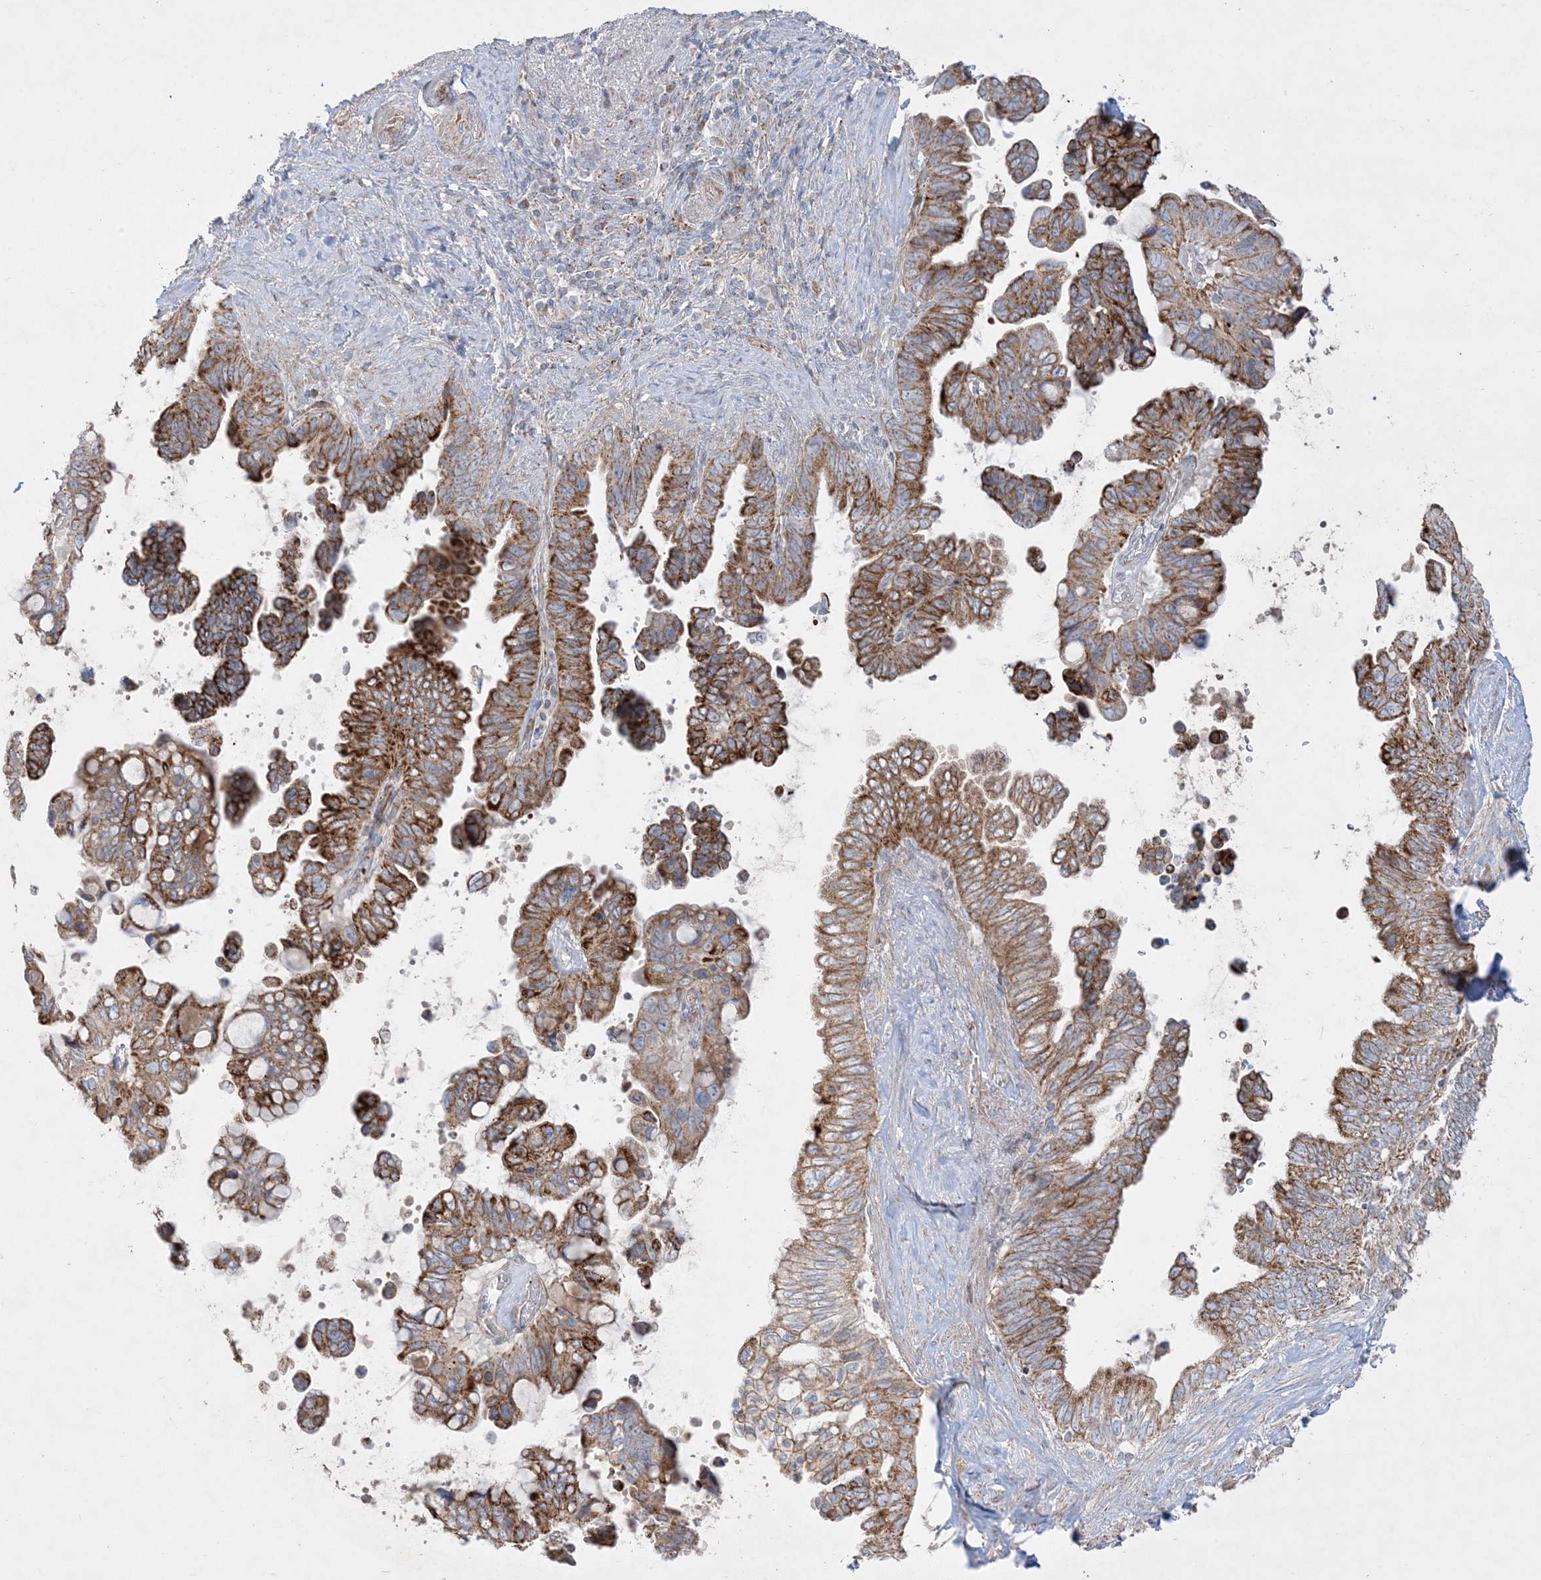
{"staining": {"intensity": "strong", "quantity": ">75%", "location": "cytoplasmic/membranous"}, "tissue": "pancreatic cancer", "cell_type": "Tumor cells", "image_type": "cancer", "snomed": [{"axis": "morphology", "description": "Adenocarcinoma, NOS"}, {"axis": "topography", "description": "Pancreas"}], "caption": "Immunohistochemistry (DAB) staining of human pancreatic cancer (adenocarcinoma) reveals strong cytoplasmic/membranous protein positivity in about >75% of tumor cells. The staining was performed using DAB (3,3'-diaminobenzidine) to visualize the protein expression in brown, while the nuclei were stained in blue with hematoxylin (Magnification: 20x).", "gene": "NDUFAF3", "patient": {"sex": "female", "age": 72}}